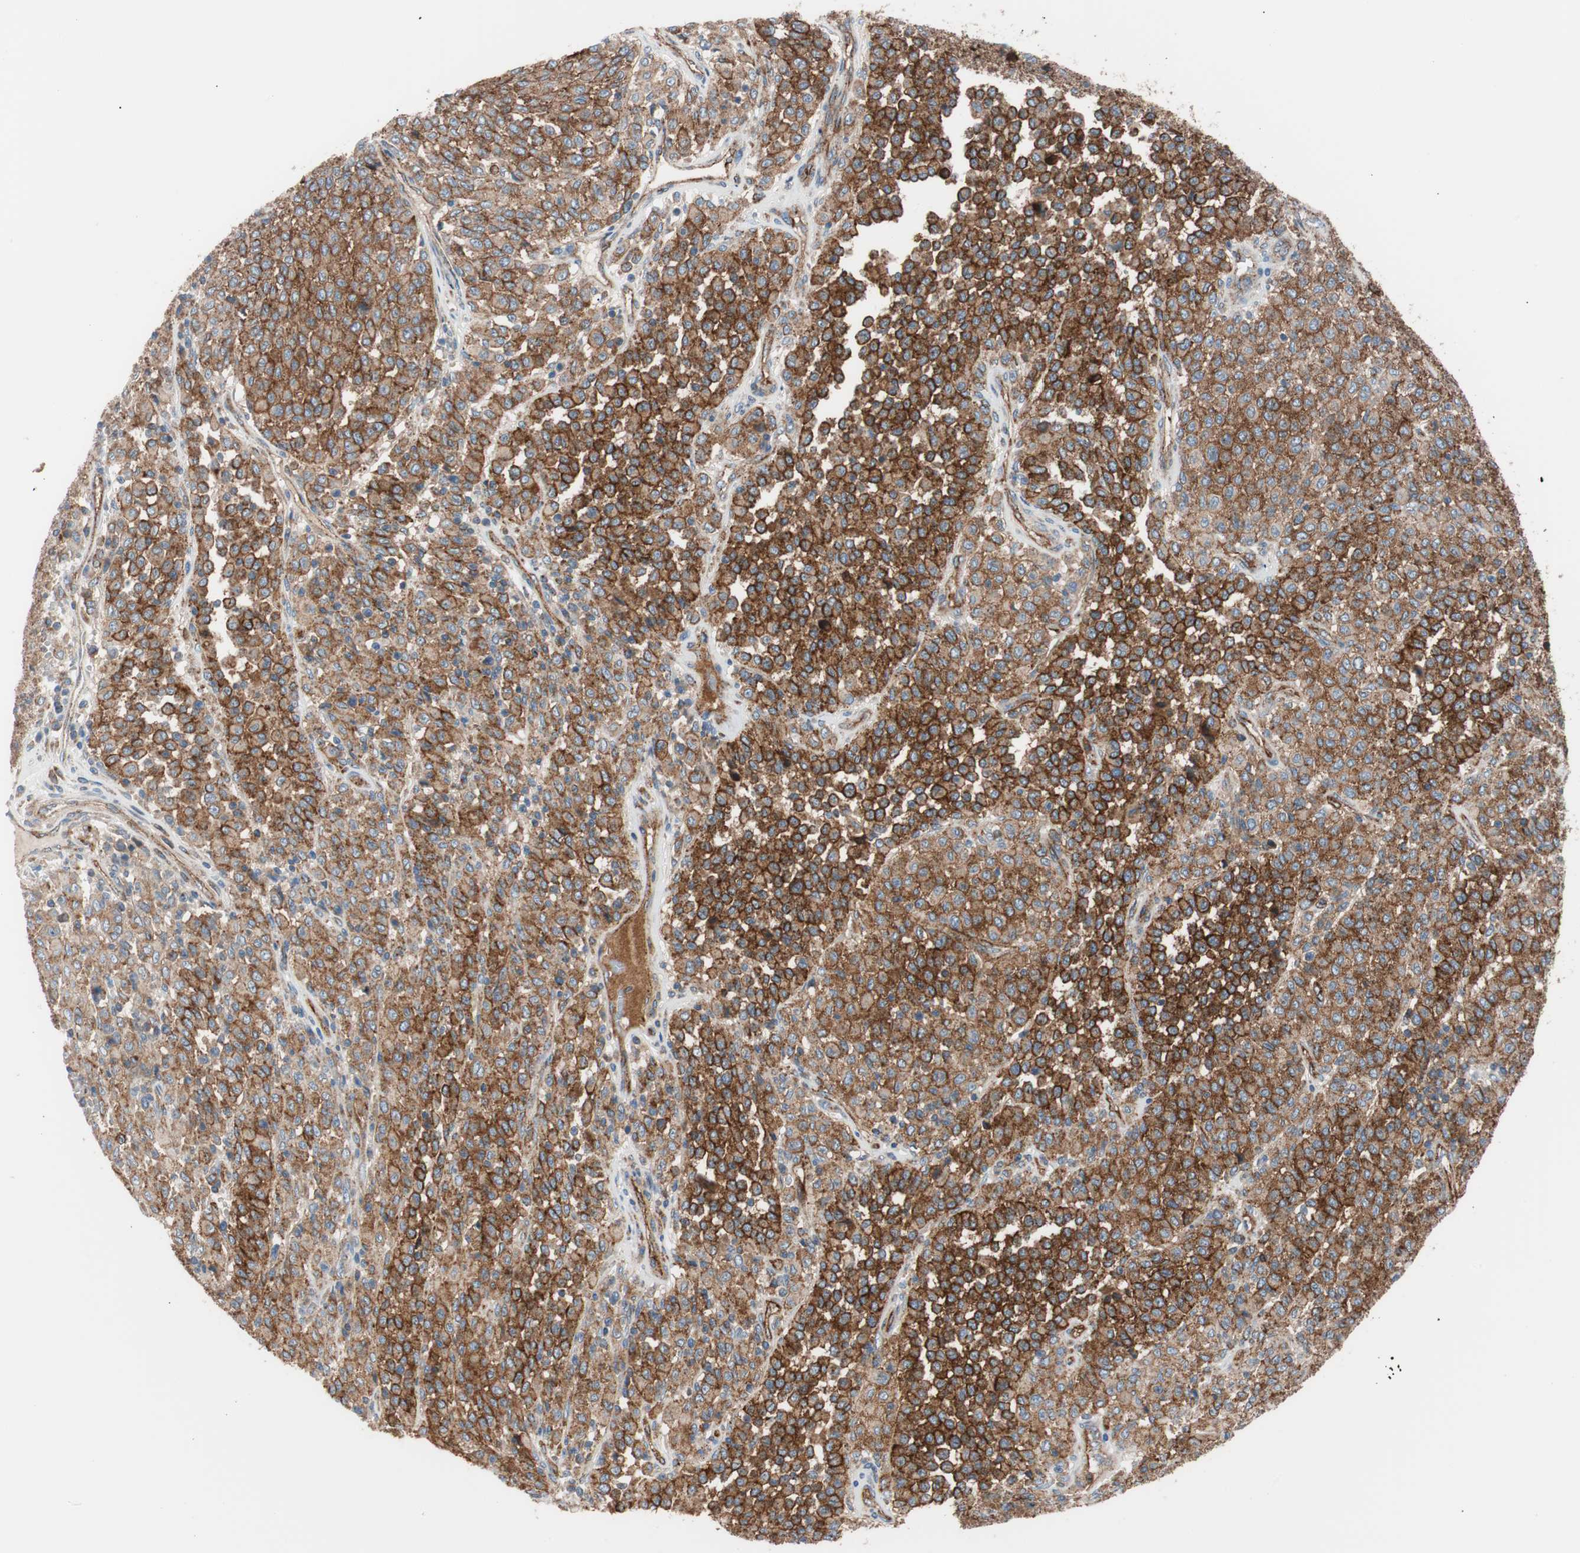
{"staining": {"intensity": "strong", "quantity": ">75%", "location": "cytoplasmic/membranous"}, "tissue": "melanoma", "cell_type": "Tumor cells", "image_type": "cancer", "snomed": [{"axis": "morphology", "description": "Malignant melanoma, Metastatic site"}, {"axis": "topography", "description": "Pancreas"}], "caption": "A high-resolution image shows IHC staining of melanoma, which shows strong cytoplasmic/membranous expression in about >75% of tumor cells.", "gene": "FLOT2", "patient": {"sex": "female", "age": 30}}